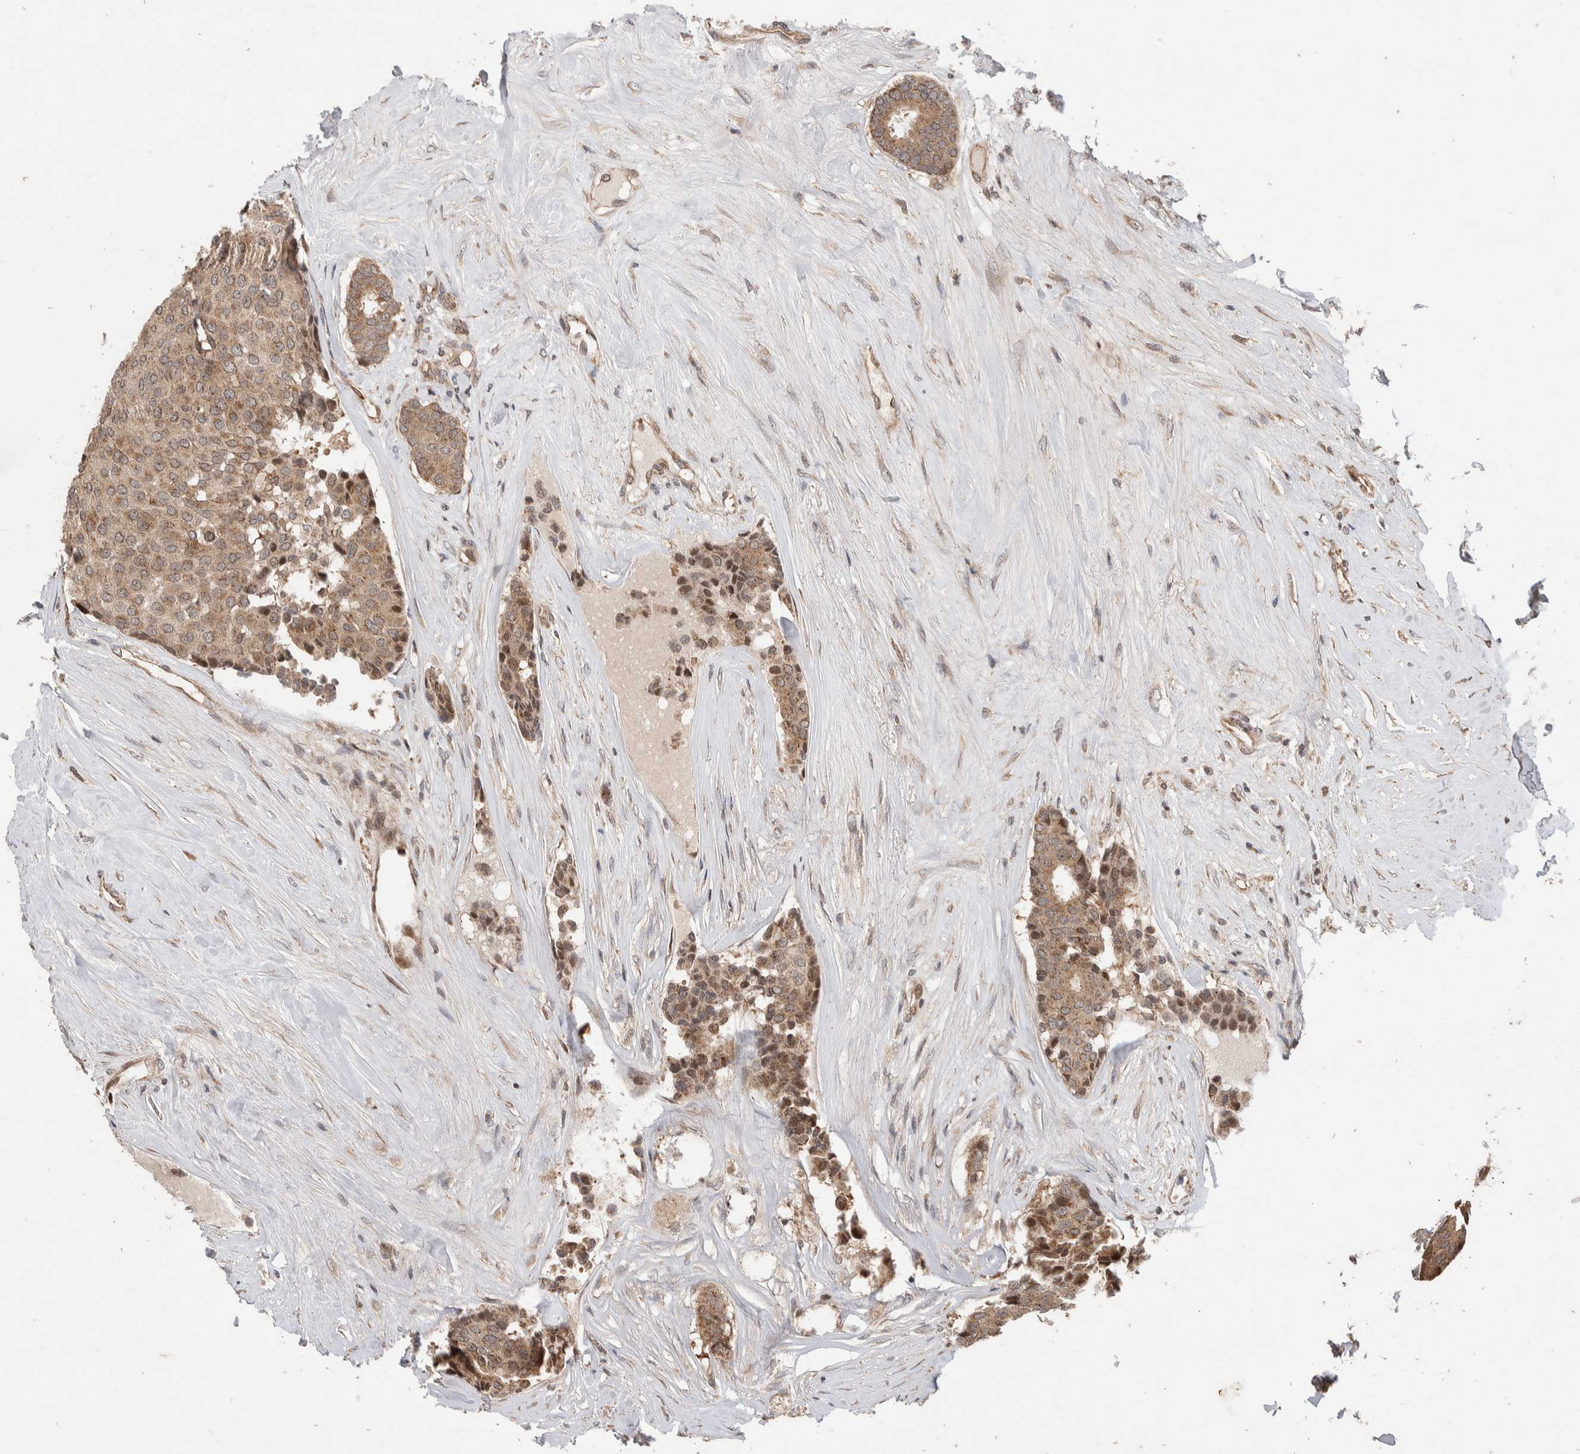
{"staining": {"intensity": "moderate", "quantity": ">75%", "location": "cytoplasmic/membranous,nuclear"}, "tissue": "breast cancer", "cell_type": "Tumor cells", "image_type": "cancer", "snomed": [{"axis": "morphology", "description": "Duct carcinoma"}, {"axis": "topography", "description": "Breast"}], "caption": "This is a histology image of immunohistochemistry staining of breast cancer (intraductal carcinoma), which shows moderate expression in the cytoplasmic/membranous and nuclear of tumor cells.", "gene": "ABHD11", "patient": {"sex": "female", "age": 75}}